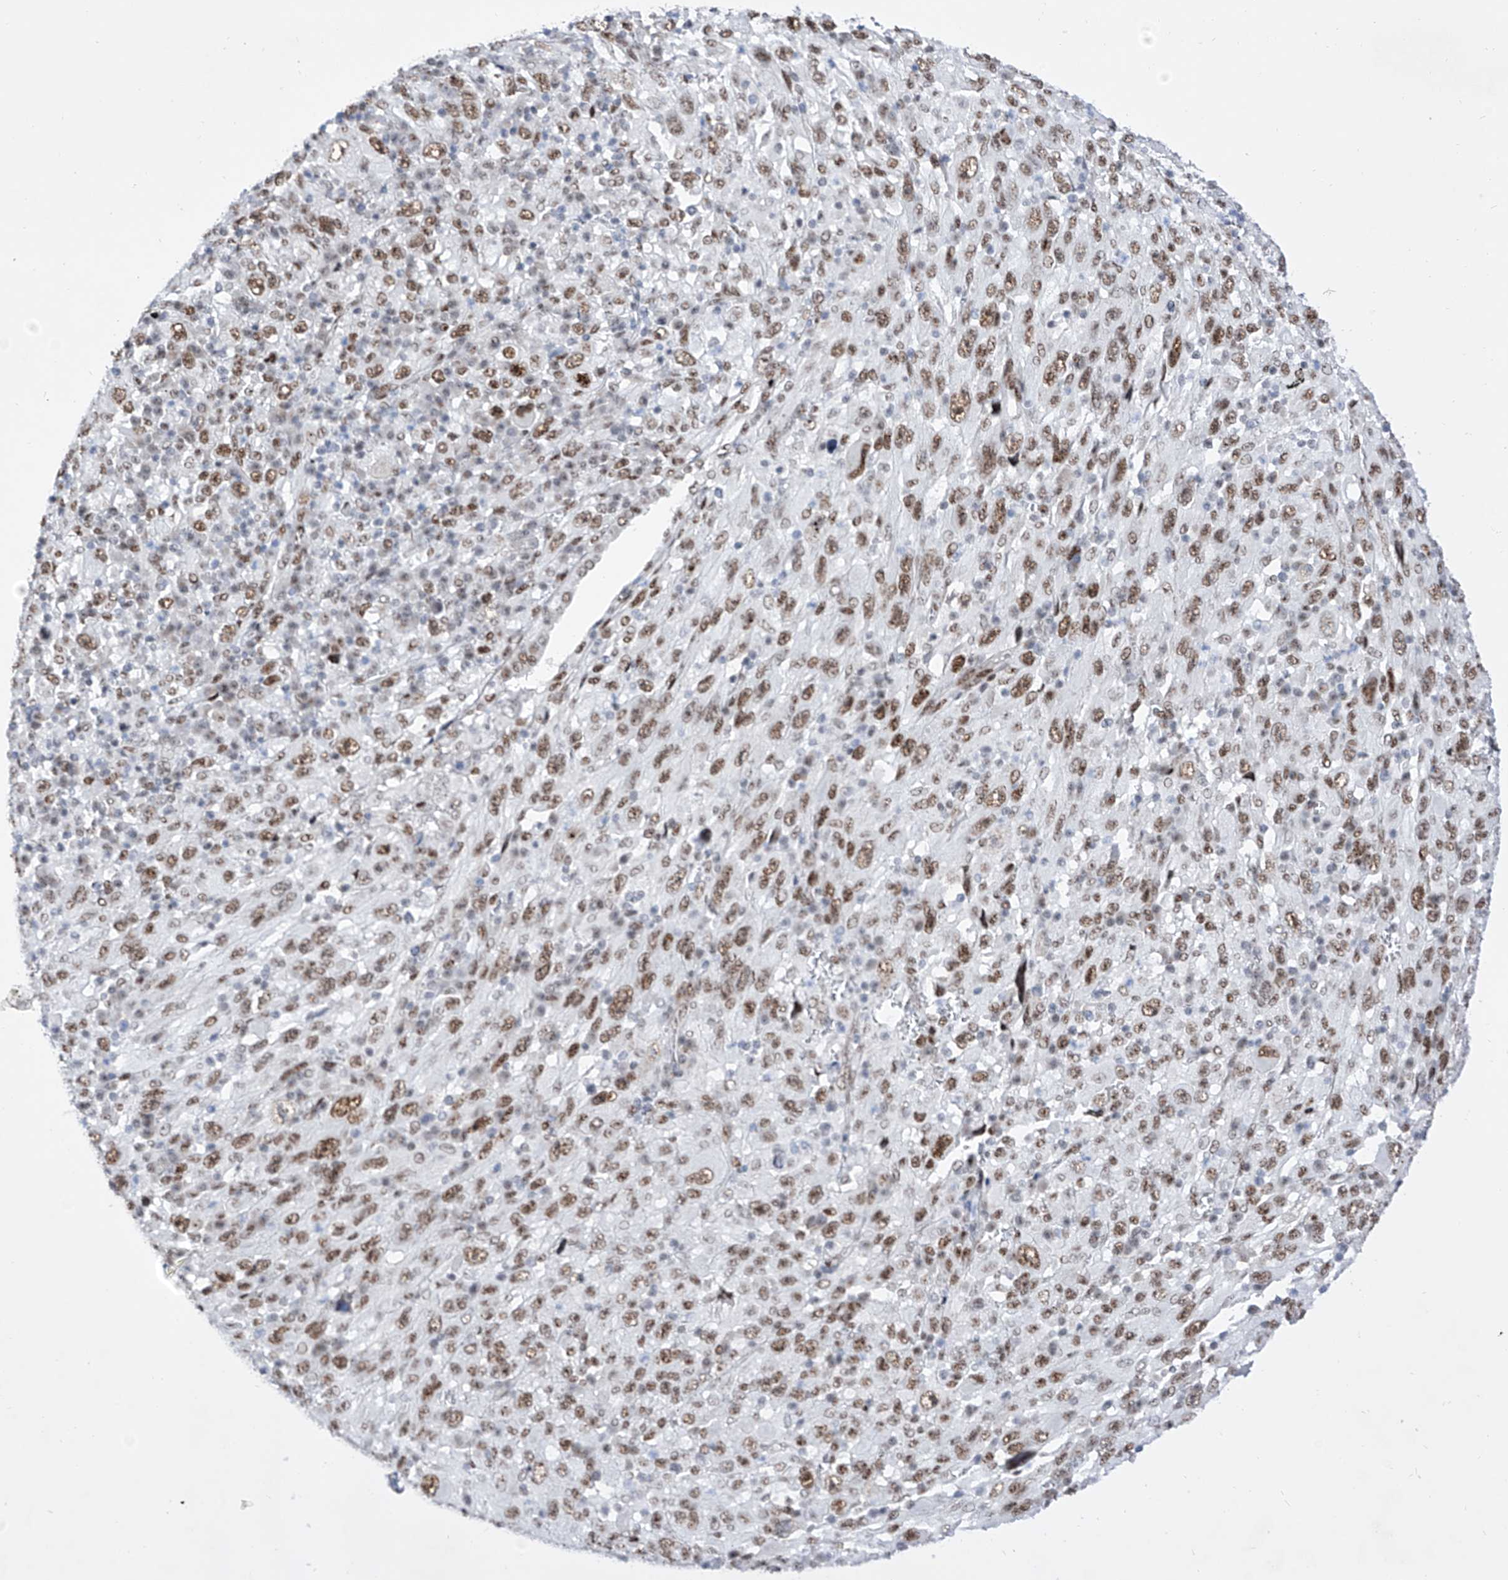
{"staining": {"intensity": "moderate", "quantity": ">75%", "location": "nuclear"}, "tissue": "melanoma", "cell_type": "Tumor cells", "image_type": "cancer", "snomed": [{"axis": "morphology", "description": "Malignant melanoma, Metastatic site"}, {"axis": "topography", "description": "Skin"}], "caption": "Melanoma stained for a protein (brown) exhibits moderate nuclear positive positivity in about >75% of tumor cells.", "gene": "ATN1", "patient": {"sex": "female", "age": 56}}